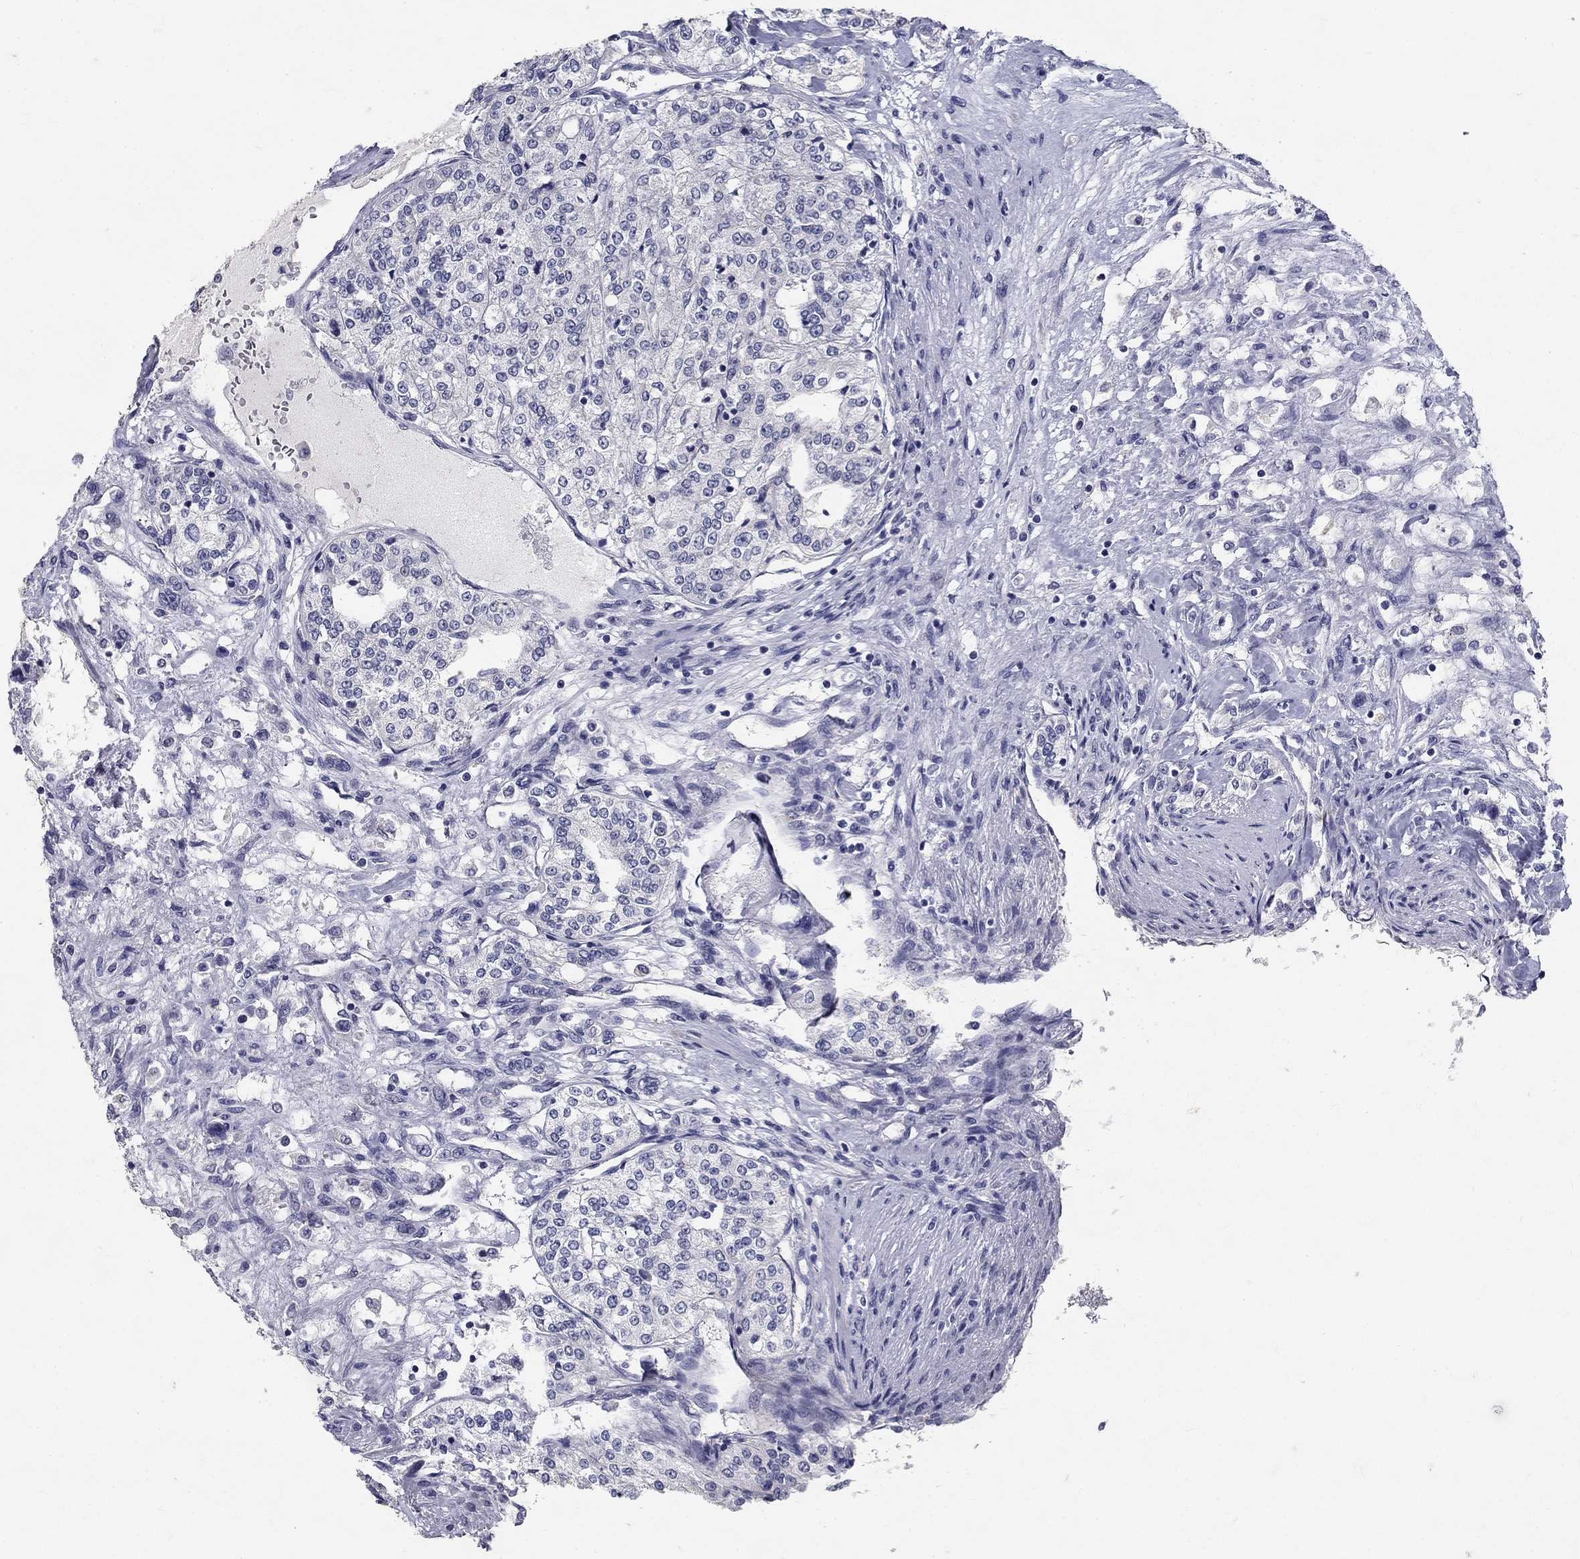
{"staining": {"intensity": "negative", "quantity": "none", "location": "none"}, "tissue": "renal cancer", "cell_type": "Tumor cells", "image_type": "cancer", "snomed": [{"axis": "morphology", "description": "Adenocarcinoma, NOS"}, {"axis": "topography", "description": "Kidney"}], "caption": "Immunohistochemical staining of human adenocarcinoma (renal) exhibits no significant positivity in tumor cells.", "gene": "POMC", "patient": {"sex": "female", "age": 63}}